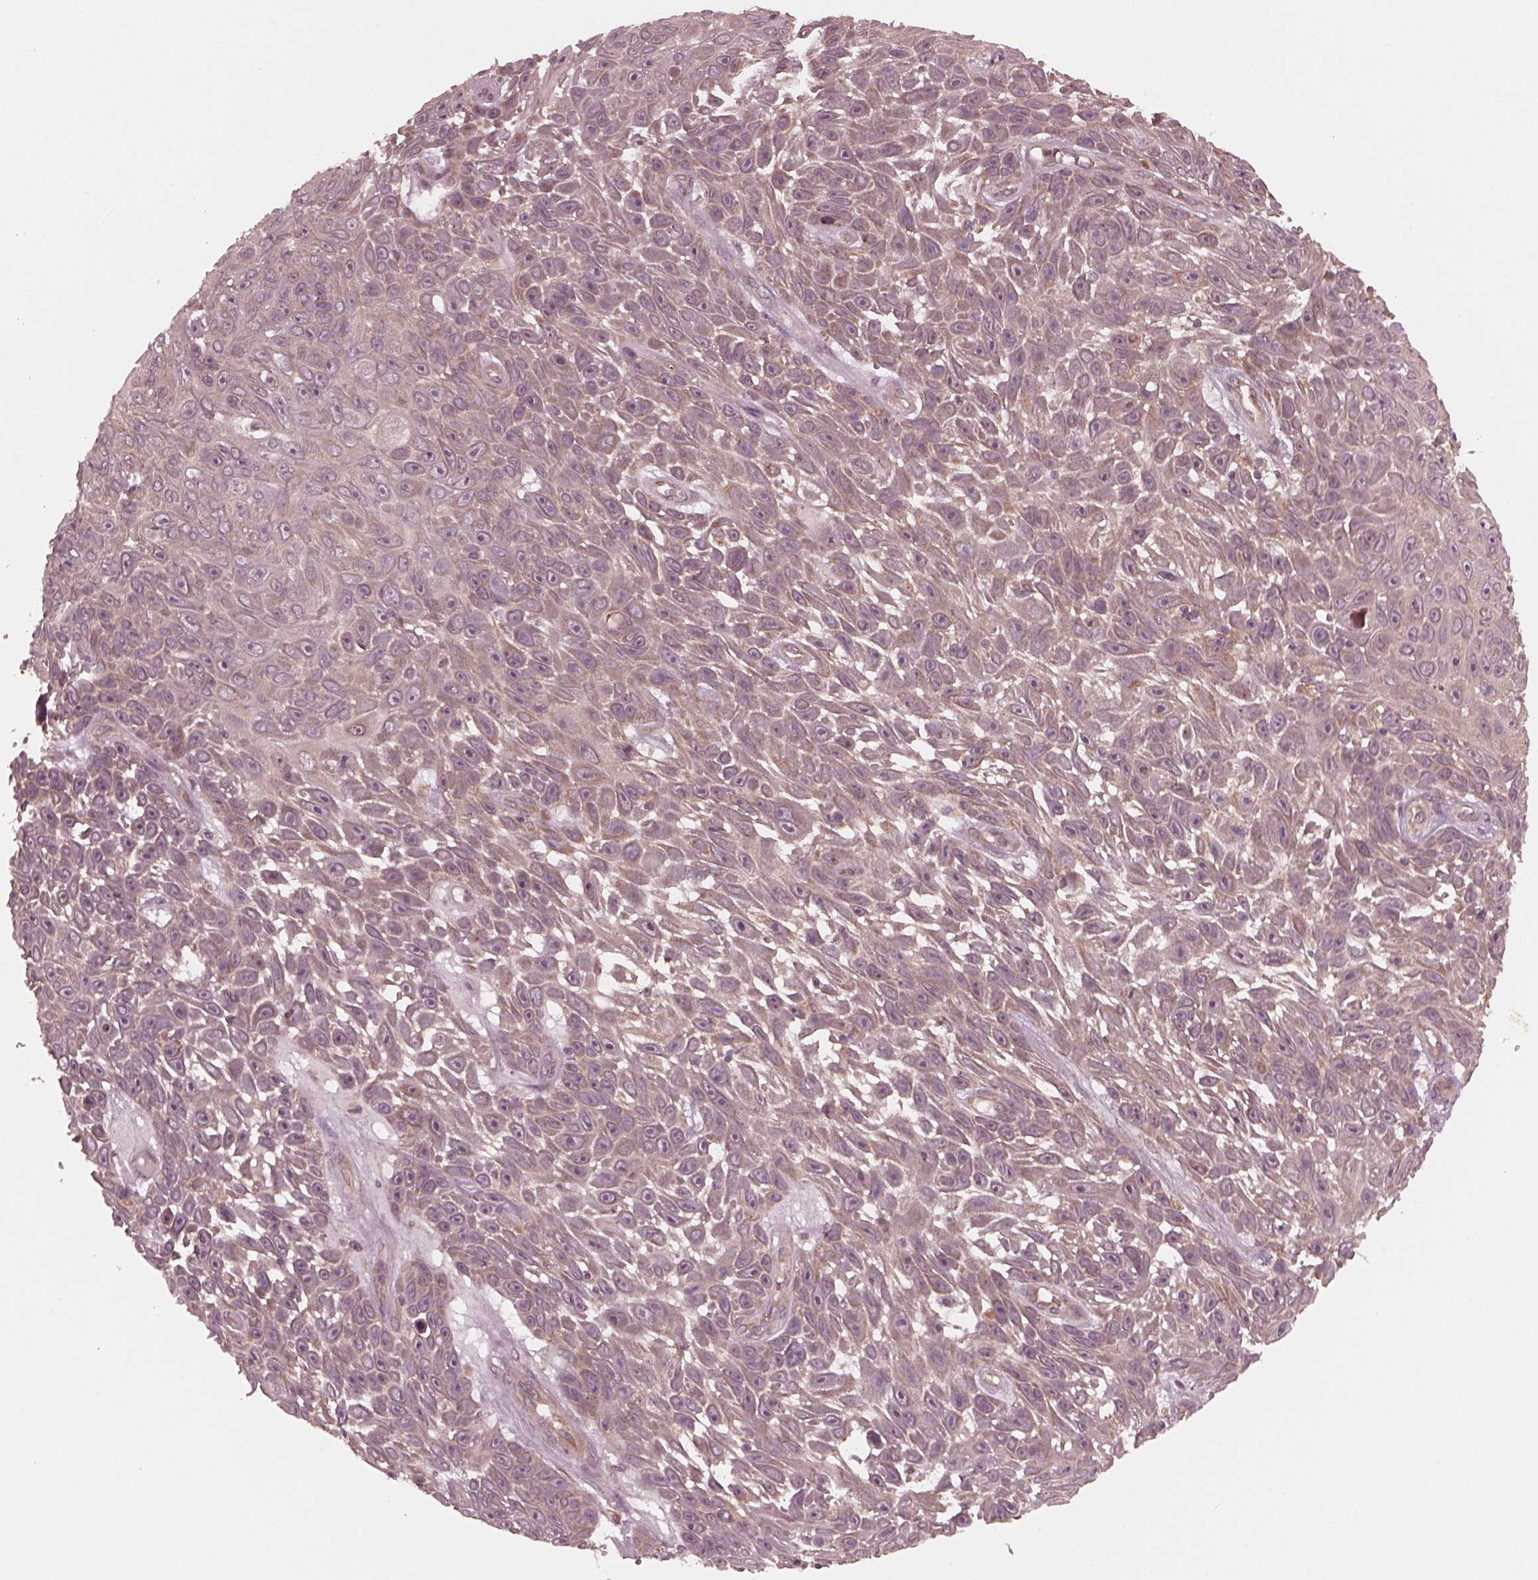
{"staining": {"intensity": "weak", "quantity": "25%-75%", "location": "cytoplasmic/membranous"}, "tissue": "skin cancer", "cell_type": "Tumor cells", "image_type": "cancer", "snomed": [{"axis": "morphology", "description": "Squamous cell carcinoma, NOS"}, {"axis": "topography", "description": "Skin"}], "caption": "Tumor cells exhibit low levels of weak cytoplasmic/membranous expression in about 25%-75% of cells in human skin cancer.", "gene": "FAF2", "patient": {"sex": "male", "age": 82}}